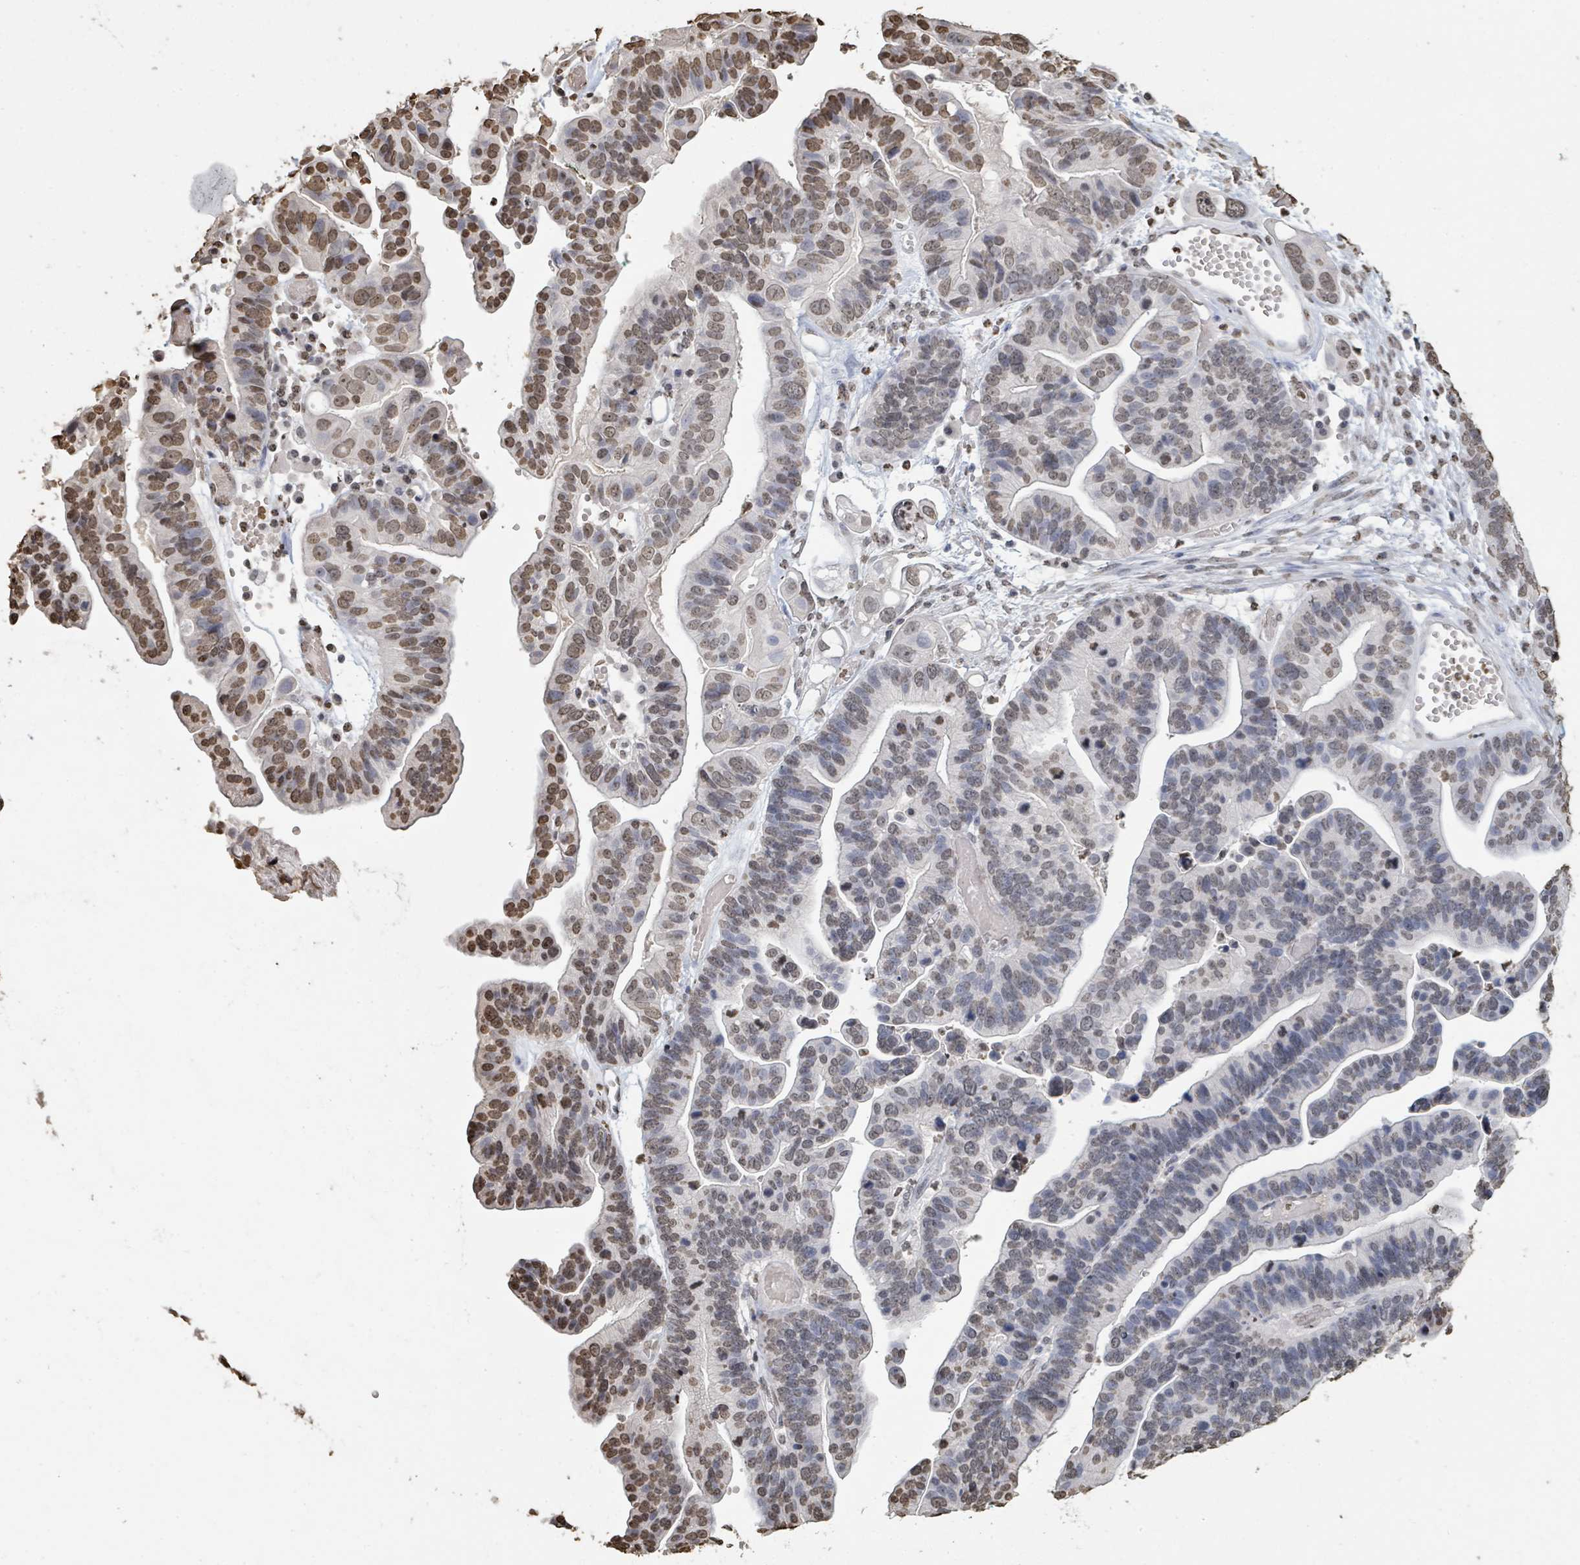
{"staining": {"intensity": "moderate", "quantity": "25%-75%", "location": "nuclear"}, "tissue": "ovarian cancer", "cell_type": "Tumor cells", "image_type": "cancer", "snomed": [{"axis": "morphology", "description": "Cystadenocarcinoma, serous, NOS"}, {"axis": "topography", "description": "Ovary"}], "caption": "The histopathology image displays immunohistochemical staining of ovarian serous cystadenocarcinoma. There is moderate nuclear staining is seen in about 25%-75% of tumor cells.", "gene": "MRPS12", "patient": {"sex": "female", "age": 56}}